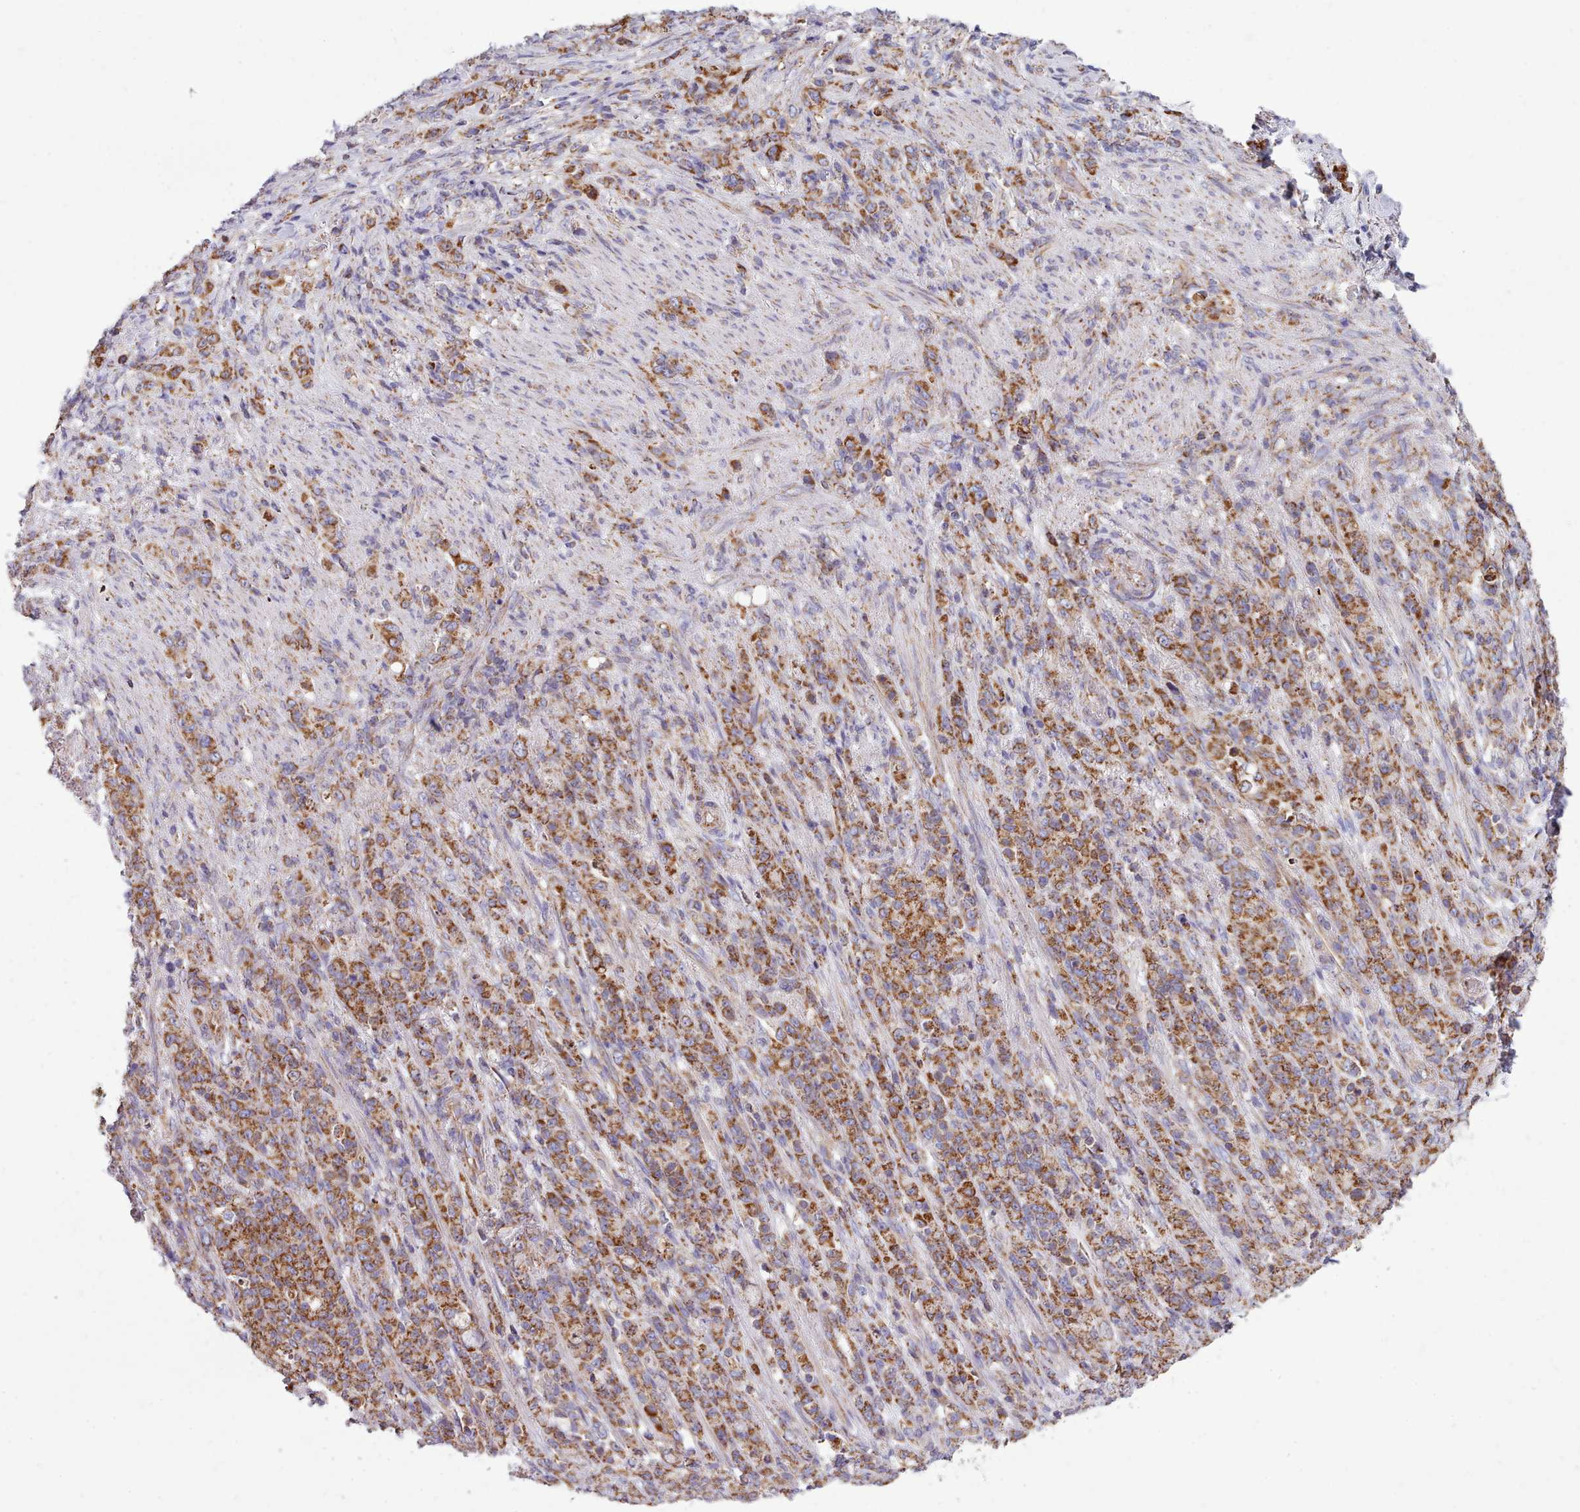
{"staining": {"intensity": "strong", "quantity": ">75%", "location": "cytoplasmic/membranous"}, "tissue": "stomach cancer", "cell_type": "Tumor cells", "image_type": "cancer", "snomed": [{"axis": "morphology", "description": "Adenocarcinoma, NOS"}, {"axis": "topography", "description": "Stomach"}], "caption": "This micrograph reveals IHC staining of human stomach adenocarcinoma, with high strong cytoplasmic/membranous positivity in approximately >75% of tumor cells.", "gene": "SRP54", "patient": {"sex": "female", "age": 79}}